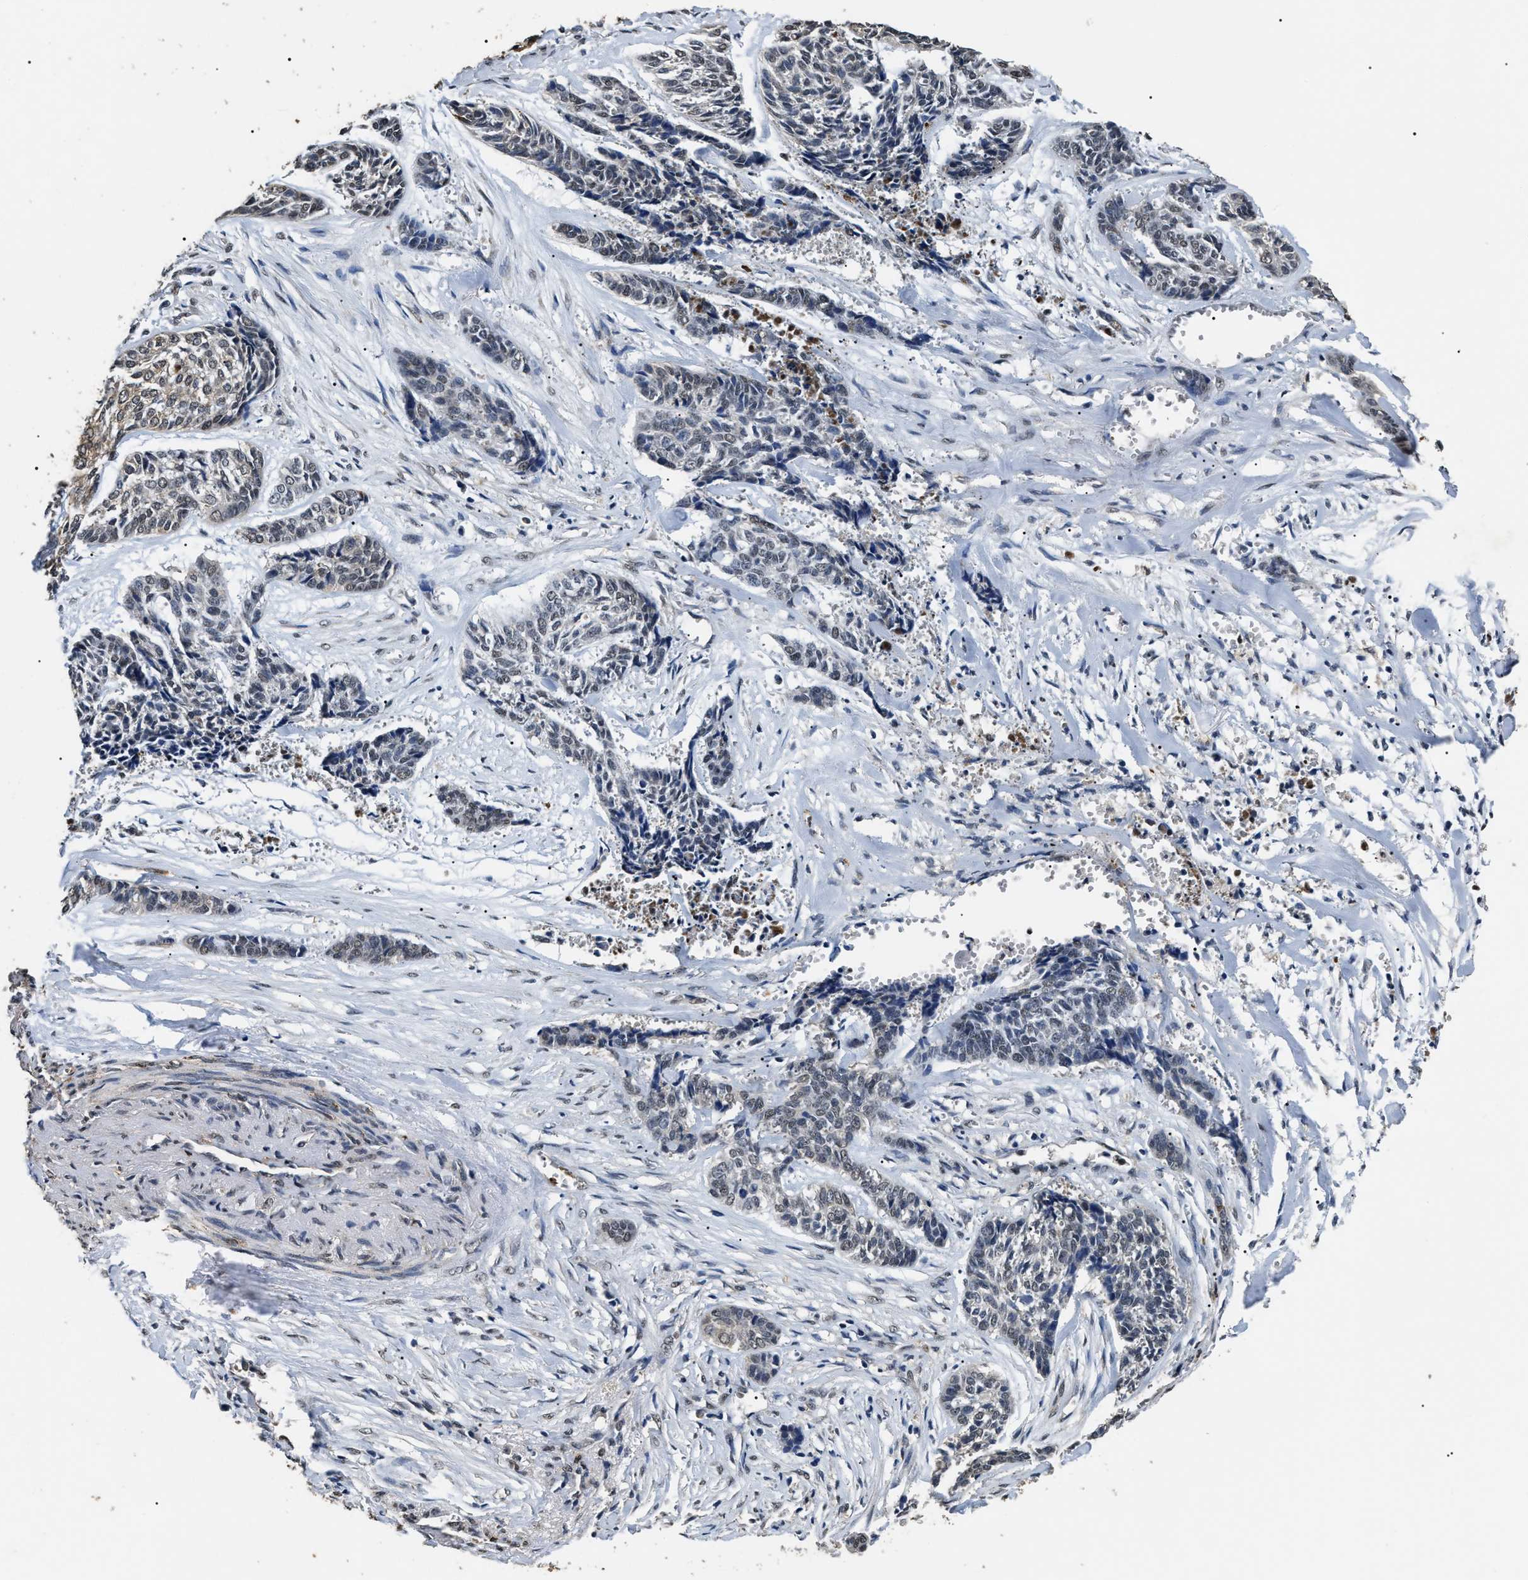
{"staining": {"intensity": "weak", "quantity": "<25%", "location": "cytoplasmic/membranous,nuclear"}, "tissue": "skin cancer", "cell_type": "Tumor cells", "image_type": "cancer", "snomed": [{"axis": "morphology", "description": "Basal cell carcinoma"}, {"axis": "topography", "description": "Skin"}], "caption": "The photomicrograph exhibits no significant staining in tumor cells of basal cell carcinoma (skin).", "gene": "ANP32E", "patient": {"sex": "female", "age": 64}}